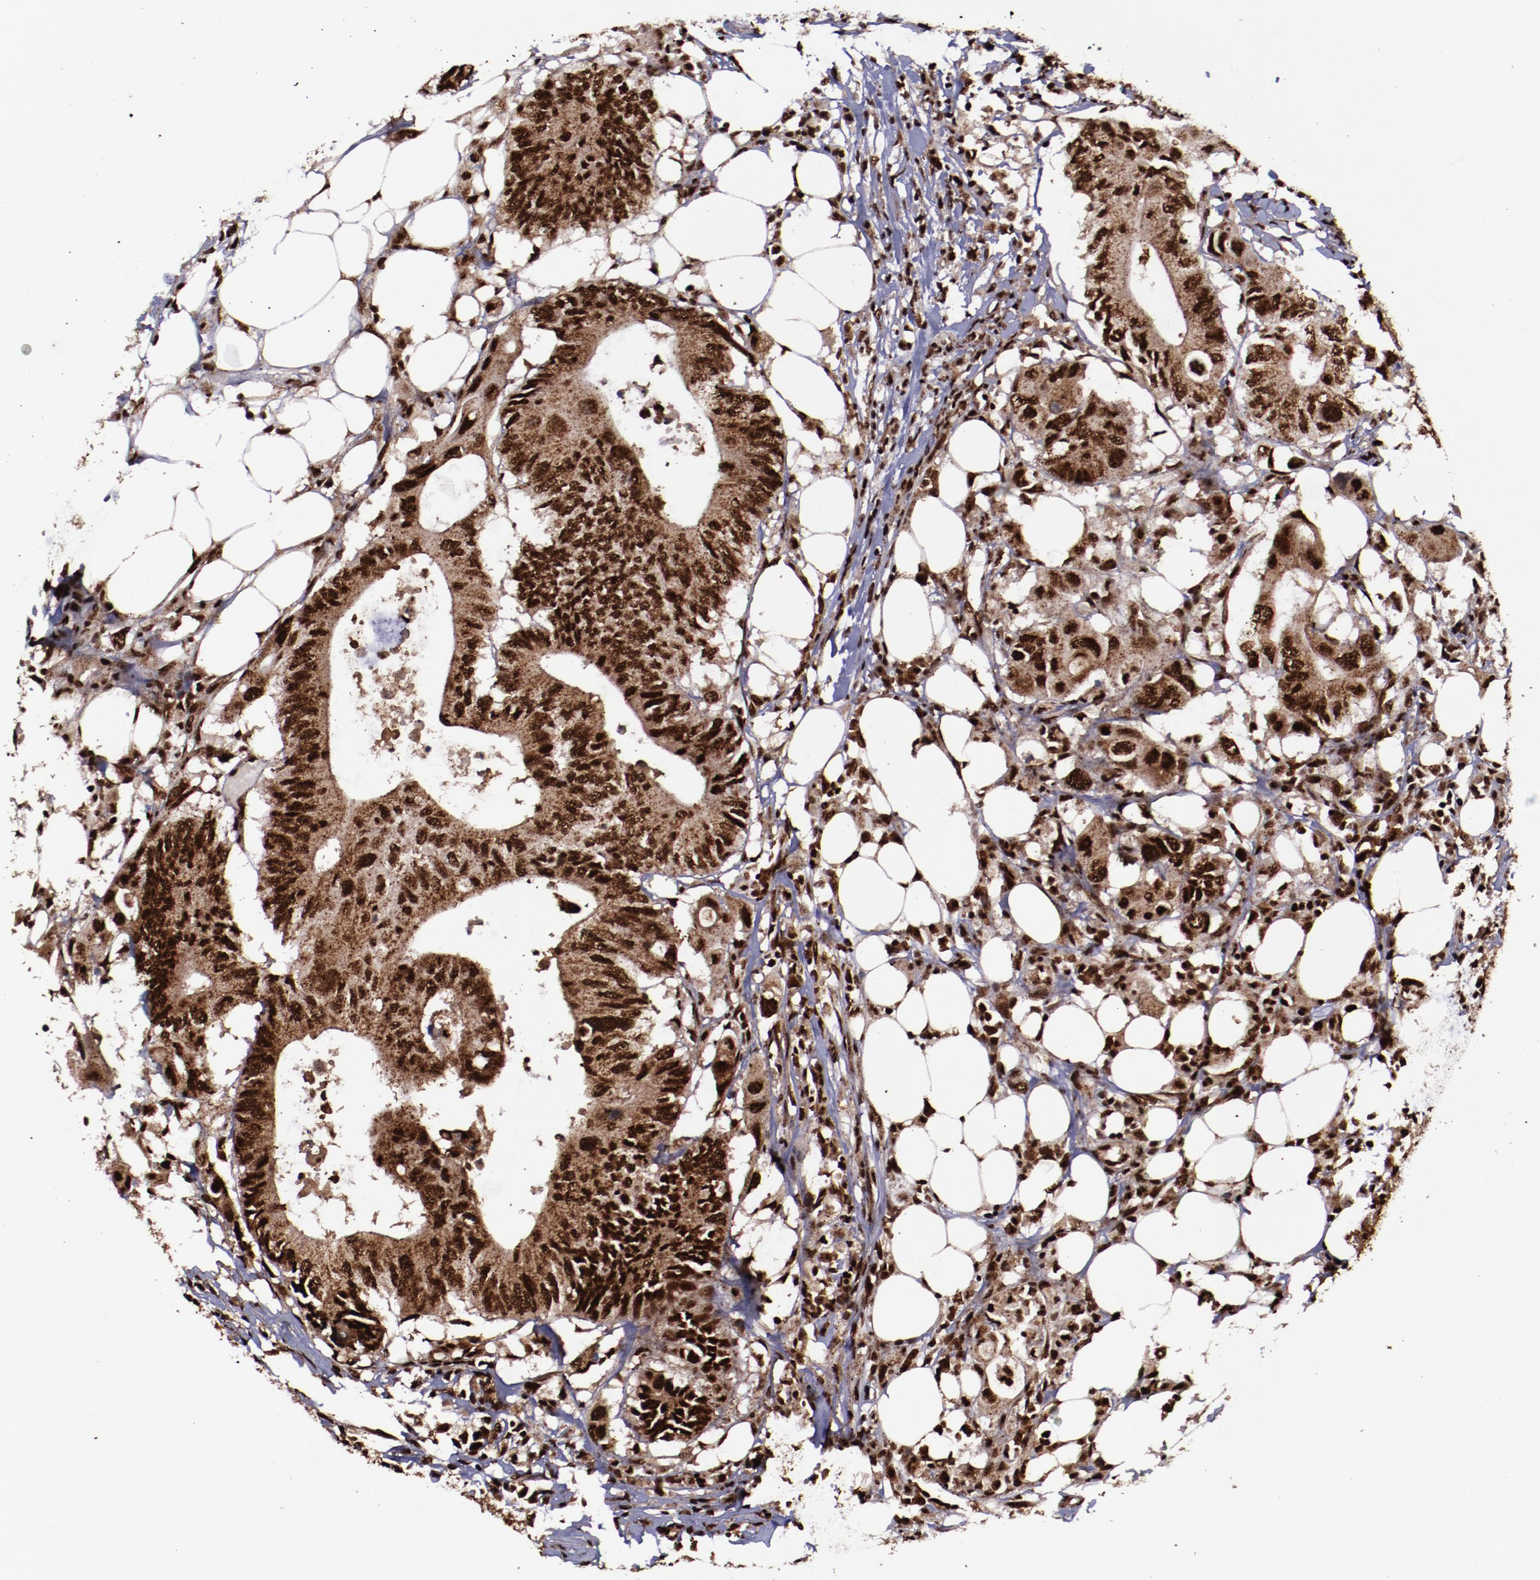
{"staining": {"intensity": "strong", "quantity": ">75%", "location": "cytoplasmic/membranous,nuclear"}, "tissue": "colorectal cancer", "cell_type": "Tumor cells", "image_type": "cancer", "snomed": [{"axis": "morphology", "description": "Adenocarcinoma, NOS"}, {"axis": "topography", "description": "Colon"}], "caption": "Immunohistochemistry photomicrograph of human colorectal cancer stained for a protein (brown), which displays high levels of strong cytoplasmic/membranous and nuclear staining in approximately >75% of tumor cells.", "gene": "SNW1", "patient": {"sex": "male", "age": 71}}